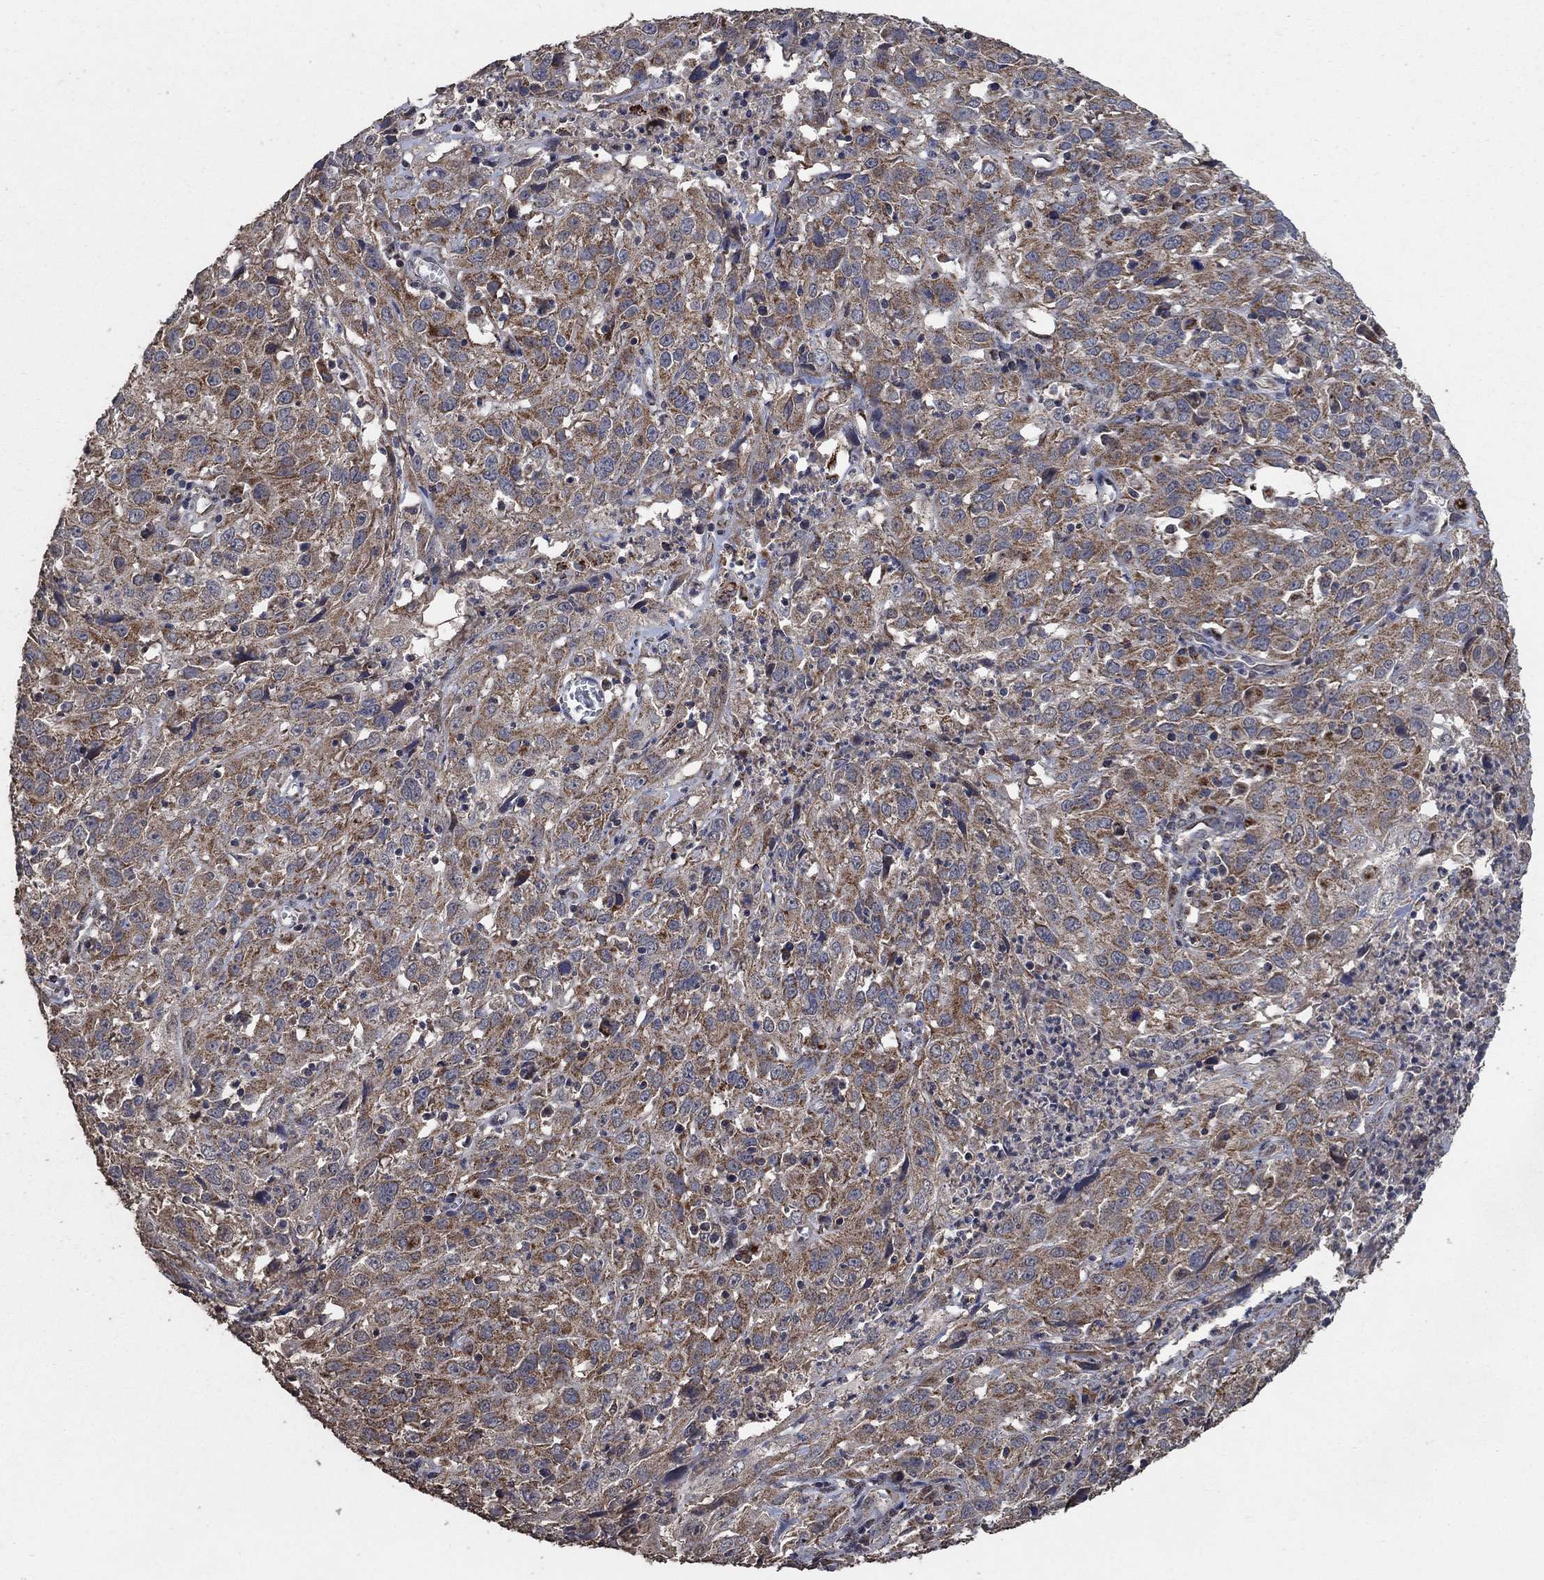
{"staining": {"intensity": "moderate", "quantity": "25%-75%", "location": "cytoplasmic/membranous"}, "tissue": "cervical cancer", "cell_type": "Tumor cells", "image_type": "cancer", "snomed": [{"axis": "morphology", "description": "Squamous cell carcinoma, NOS"}, {"axis": "topography", "description": "Cervix"}], "caption": "Cervical squamous cell carcinoma stained with immunohistochemistry (IHC) shows moderate cytoplasmic/membranous staining in approximately 25%-75% of tumor cells. (Brightfield microscopy of DAB IHC at high magnification).", "gene": "MRPS24", "patient": {"sex": "female", "age": 32}}